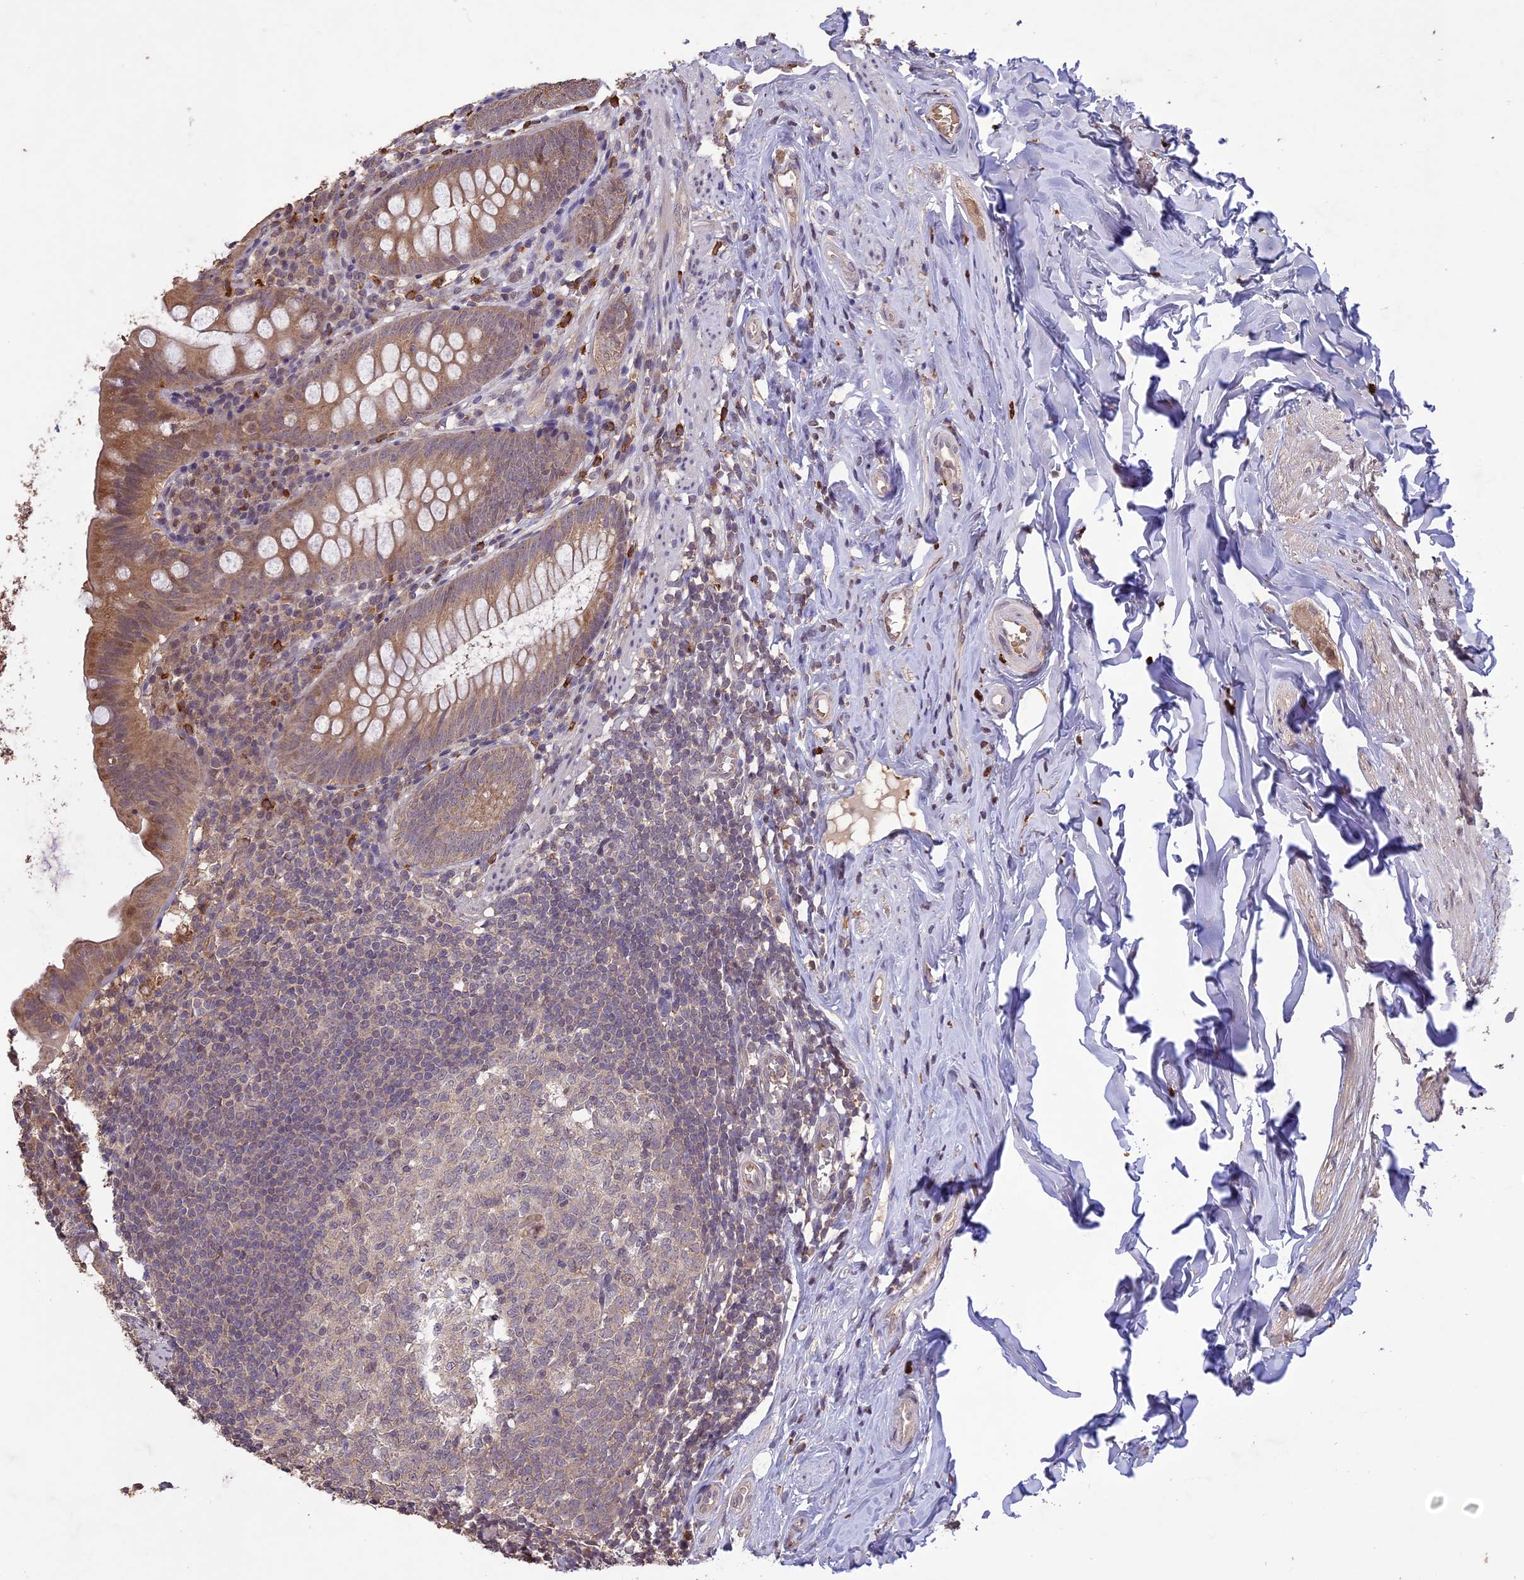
{"staining": {"intensity": "moderate", "quantity": "25%-75%", "location": "cytoplasmic/membranous"}, "tissue": "appendix", "cell_type": "Glandular cells", "image_type": "normal", "snomed": [{"axis": "morphology", "description": "Normal tissue, NOS"}, {"axis": "topography", "description": "Appendix"}], "caption": "IHC (DAB) staining of benign appendix exhibits moderate cytoplasmic/membranous protein staining in about 25%-75% of glandular cells.", "gene": "TIGD7", "patient": {"sex": "female", "age": 51}}